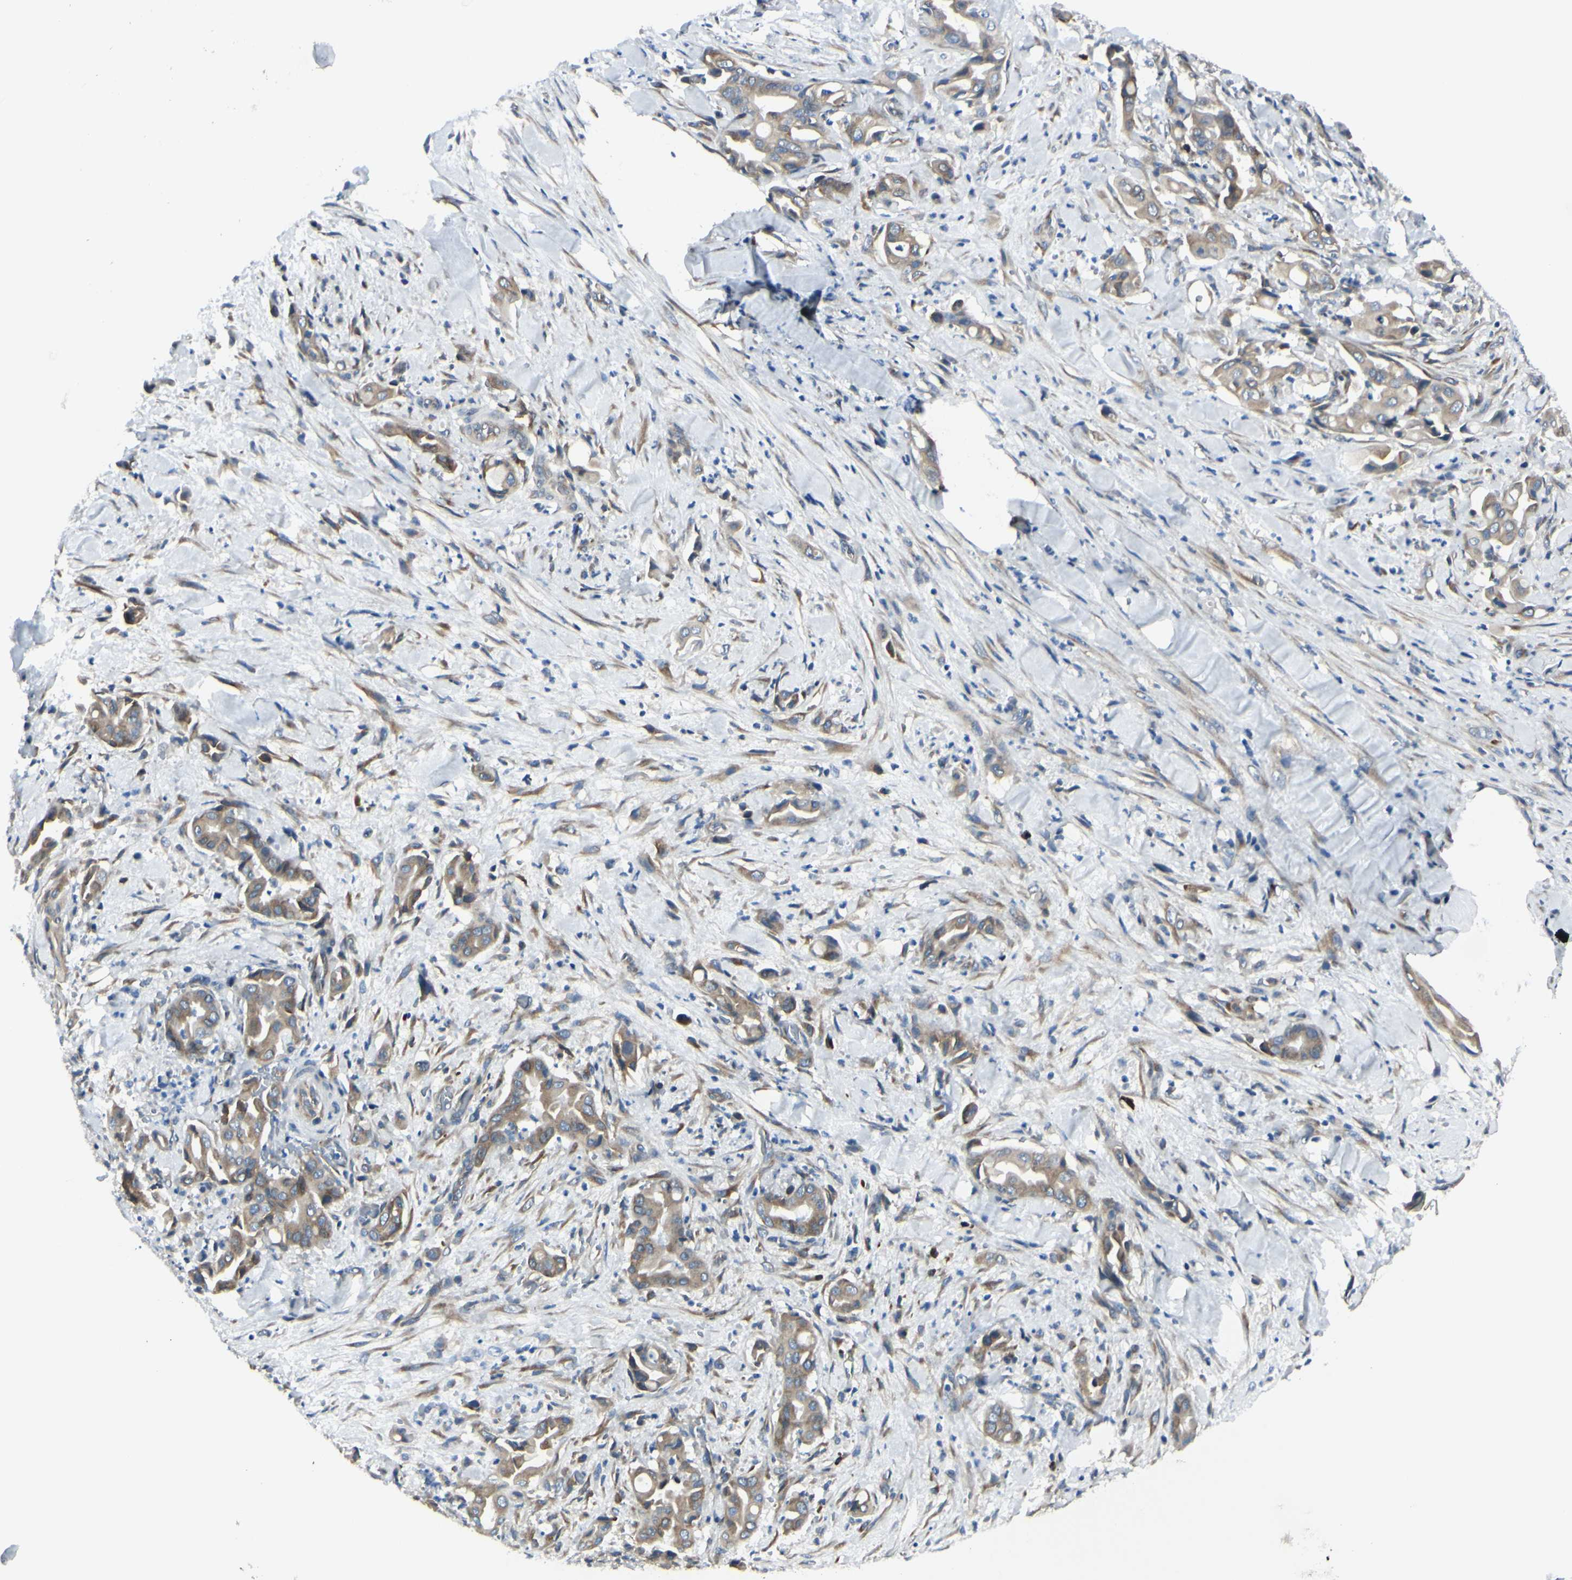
{"staining": {"intensity": "moderate", "quantity": ">75%", "location": "cytoplasmic/membranous"}, "tissue": "liver cancer", "cell_type": "Tumor cells", "image_type": "cancer", "snomed": [{"axis": "morphology", "description": "Cholangiocarcinoma"}, {"axis": "topography", "description": "Liver"}], "caption": "This histopathology image demonstrates IHC staining of human liver cholangiocarcinoma, with medium moderate cytoplasmic/membranous expression in approximately >75% of tumor cells.", "gene": "SELENOS", "patient": {"sex": "female", "age": 68}}